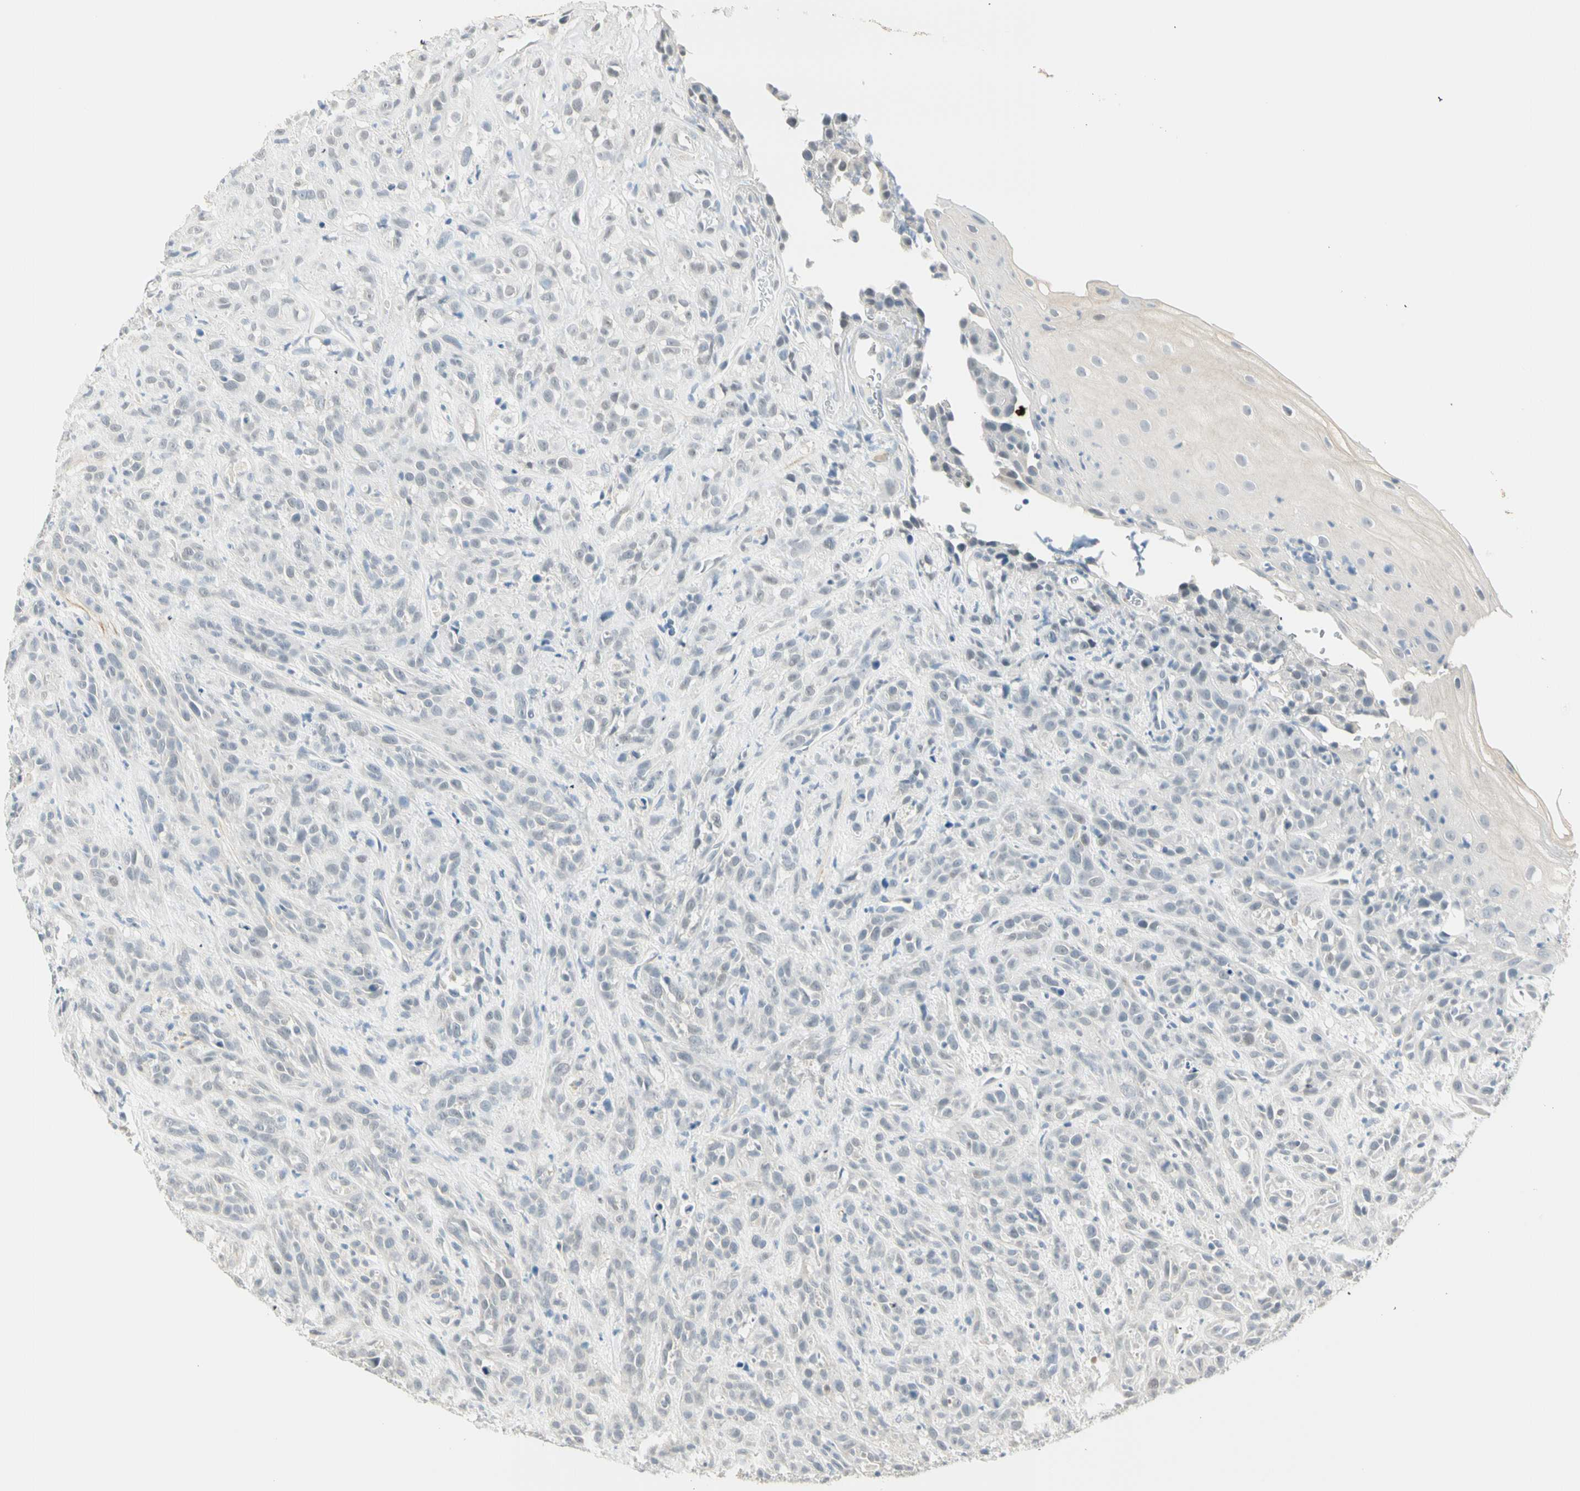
{"staining": {"intensity": "negative", "quantity": "none", "location": "none"}, "tissue": "head and neck cancer", "cell_type": "Tumor cells", "image_type": "cancer", "snomed": [{"axis": "morphology", "description": "Normal tissue, NOS"}, {"axis": "morphology", "description": "Squamous cell carcinoma, NOS"}, {"axis": "topography", "description": "Cartilage tissue"}, {"axis": "topography", "description": "Head-Neck"}], "caption": "A high-resolution histopathology image shows IHC staining of head and neck squamous cell carcinoma, which demonstrates no significant positivity in tumor cells.", "gene": "MLLT10", "patient": {"sex": "male", "age": 62}}